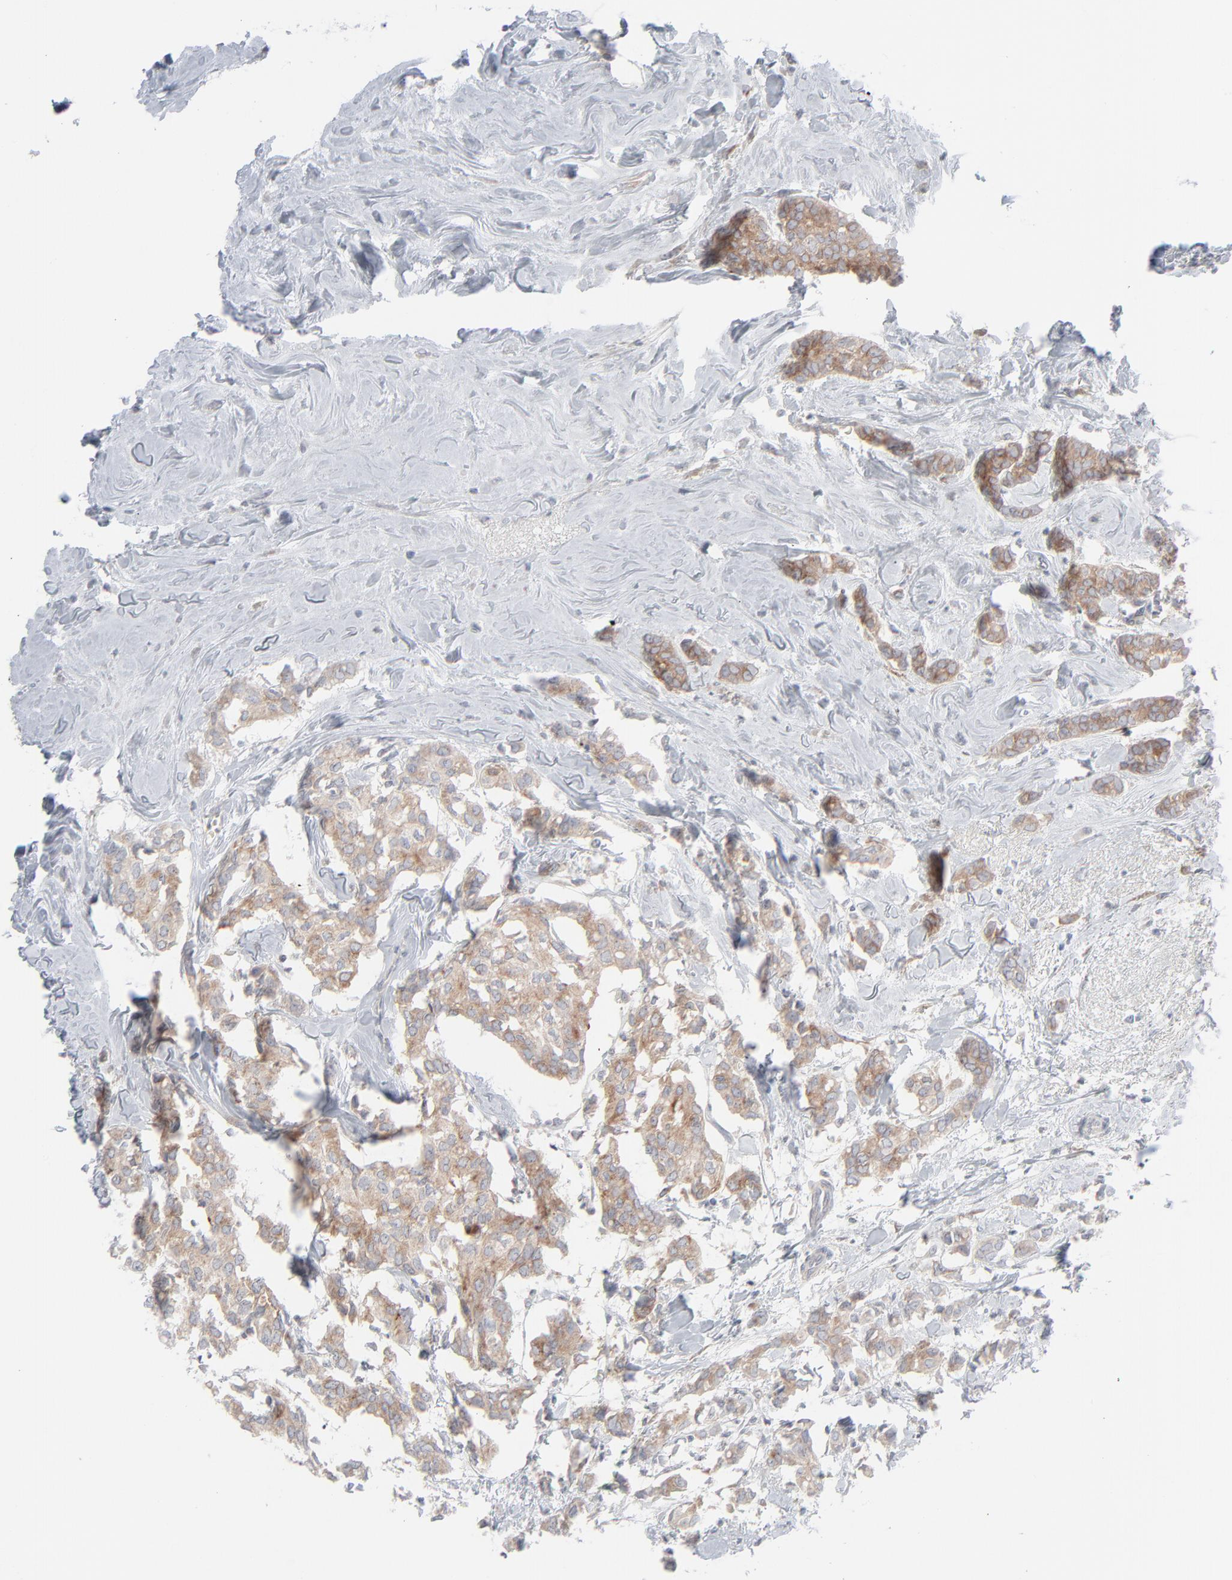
{"staining": {"intensity": "weak", "quantity": ">75%", "location": "cytoplasmic/membranous"}, "tissue": "breast cancer", "cell_type": "Tumor cells", "image_type": "cancer", "snomed": [{"axis": "morphology", "description": "Duct carcinoma"}, {"axis": "topography", "description": "Breast"}], "caption": "Immunohistochemistry (IHC) (DAB (3,3'-diaminobenzidine)) staining of breast infiltrating ductal carcinoma demonstrates weak cytoplasmic/membranous protein staining in approximately >75% of tumor cells. The staining was performed using DAB (3,3'-diaminobenzidine) to visualize the protein expression in brown, while the nuclei were stained in blue with hematoxylin (Magnification: 20x).", "gene": "KDSR", "patient": {"sex": "female", "age": 84}}